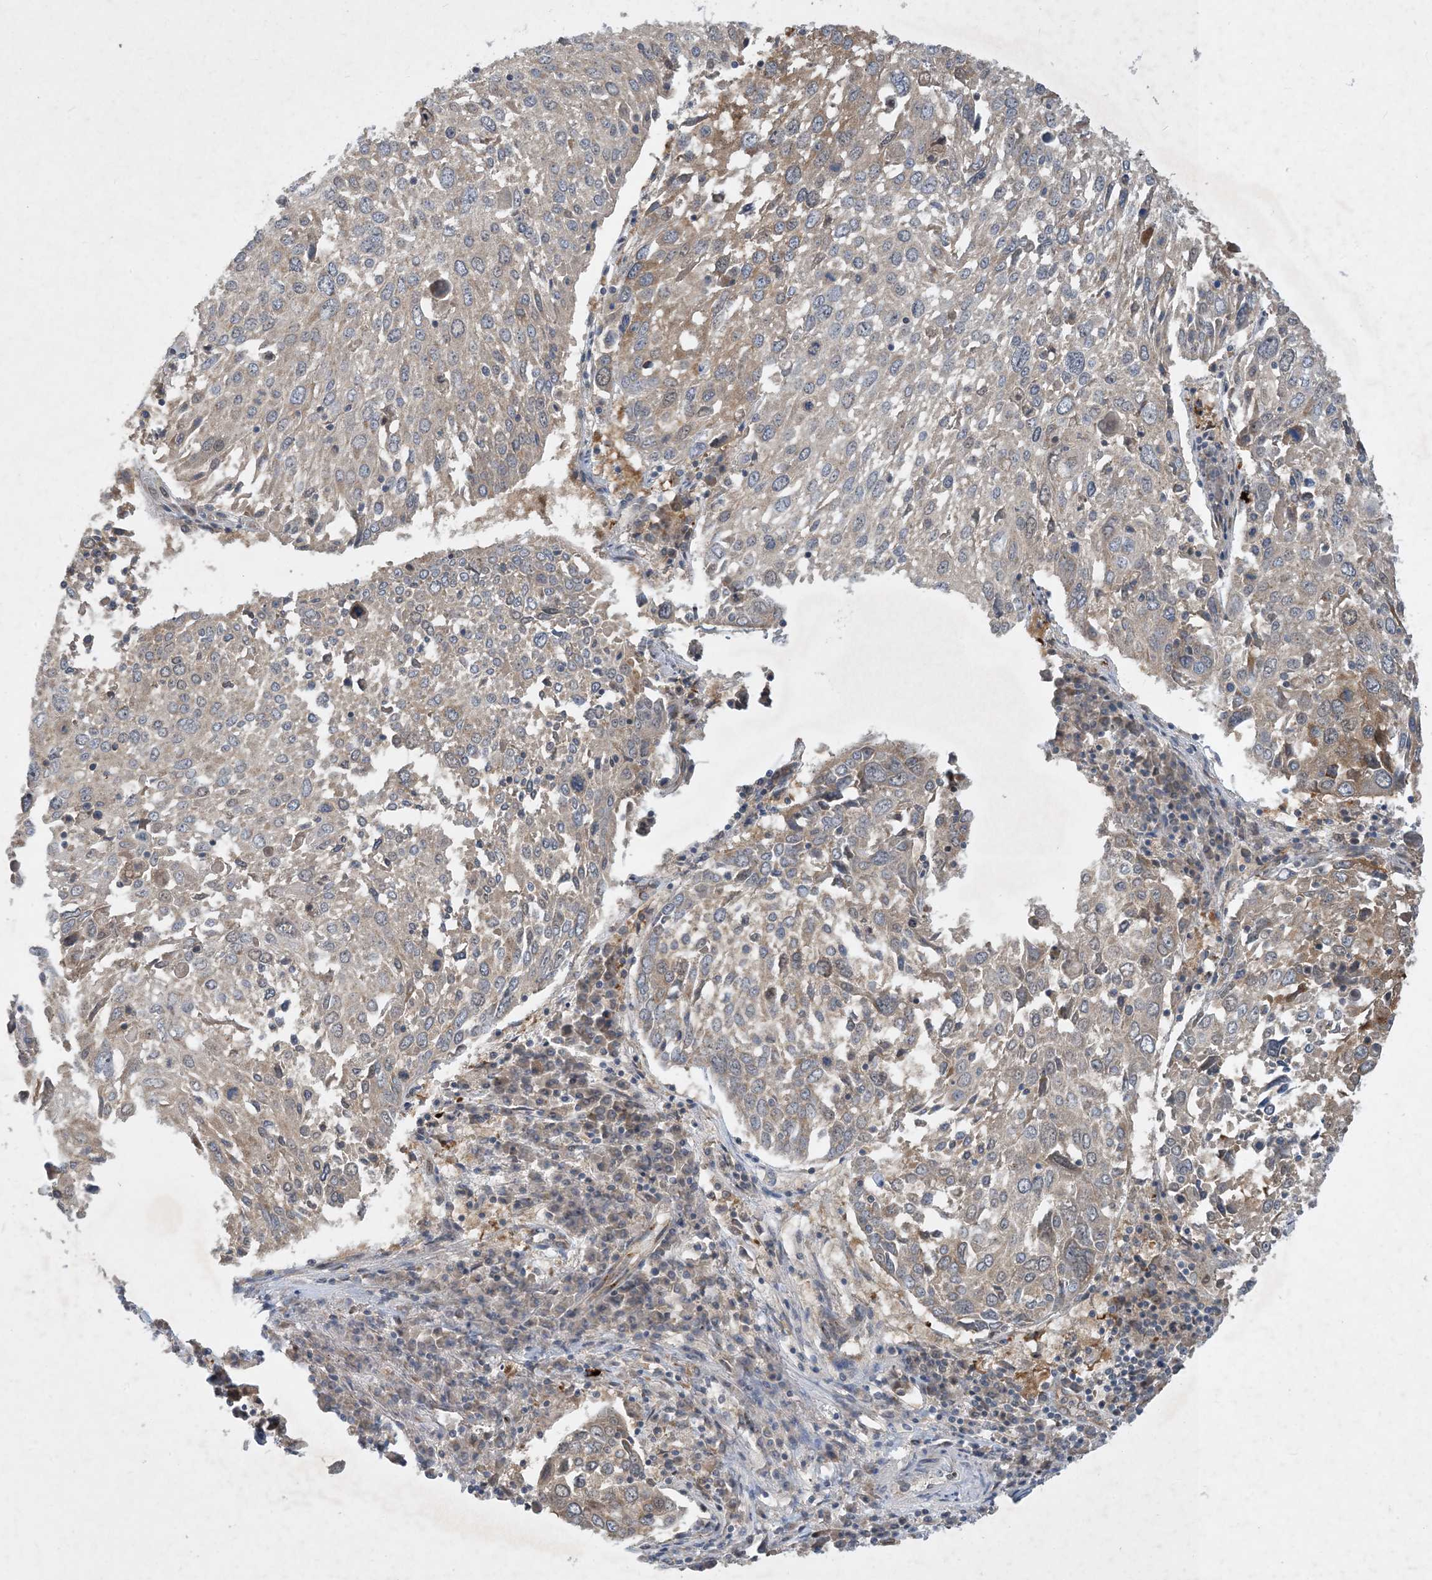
{"staining": {"intensity": "moderate", "quantity": "25%-75%", "location": "cytoplasmic/membranous"}, "tissue": "lung cancer", "cell_type": "Tumor cells", "image_type": "cancer", "snomed": [{"axis": "morphology", "description": "Squamous cell carcinoma, NOS"}, {"axis": "topography", "description": "Lung"}], "caption": "Human squamous cell carcinoma (lung) stained with a brown dye shows moderate cytoplasmic/membranous positive staining in about 25%-75% of tumor cells.", "gene": "TINAG", "patient": {"sex": "male", "age": 65}}